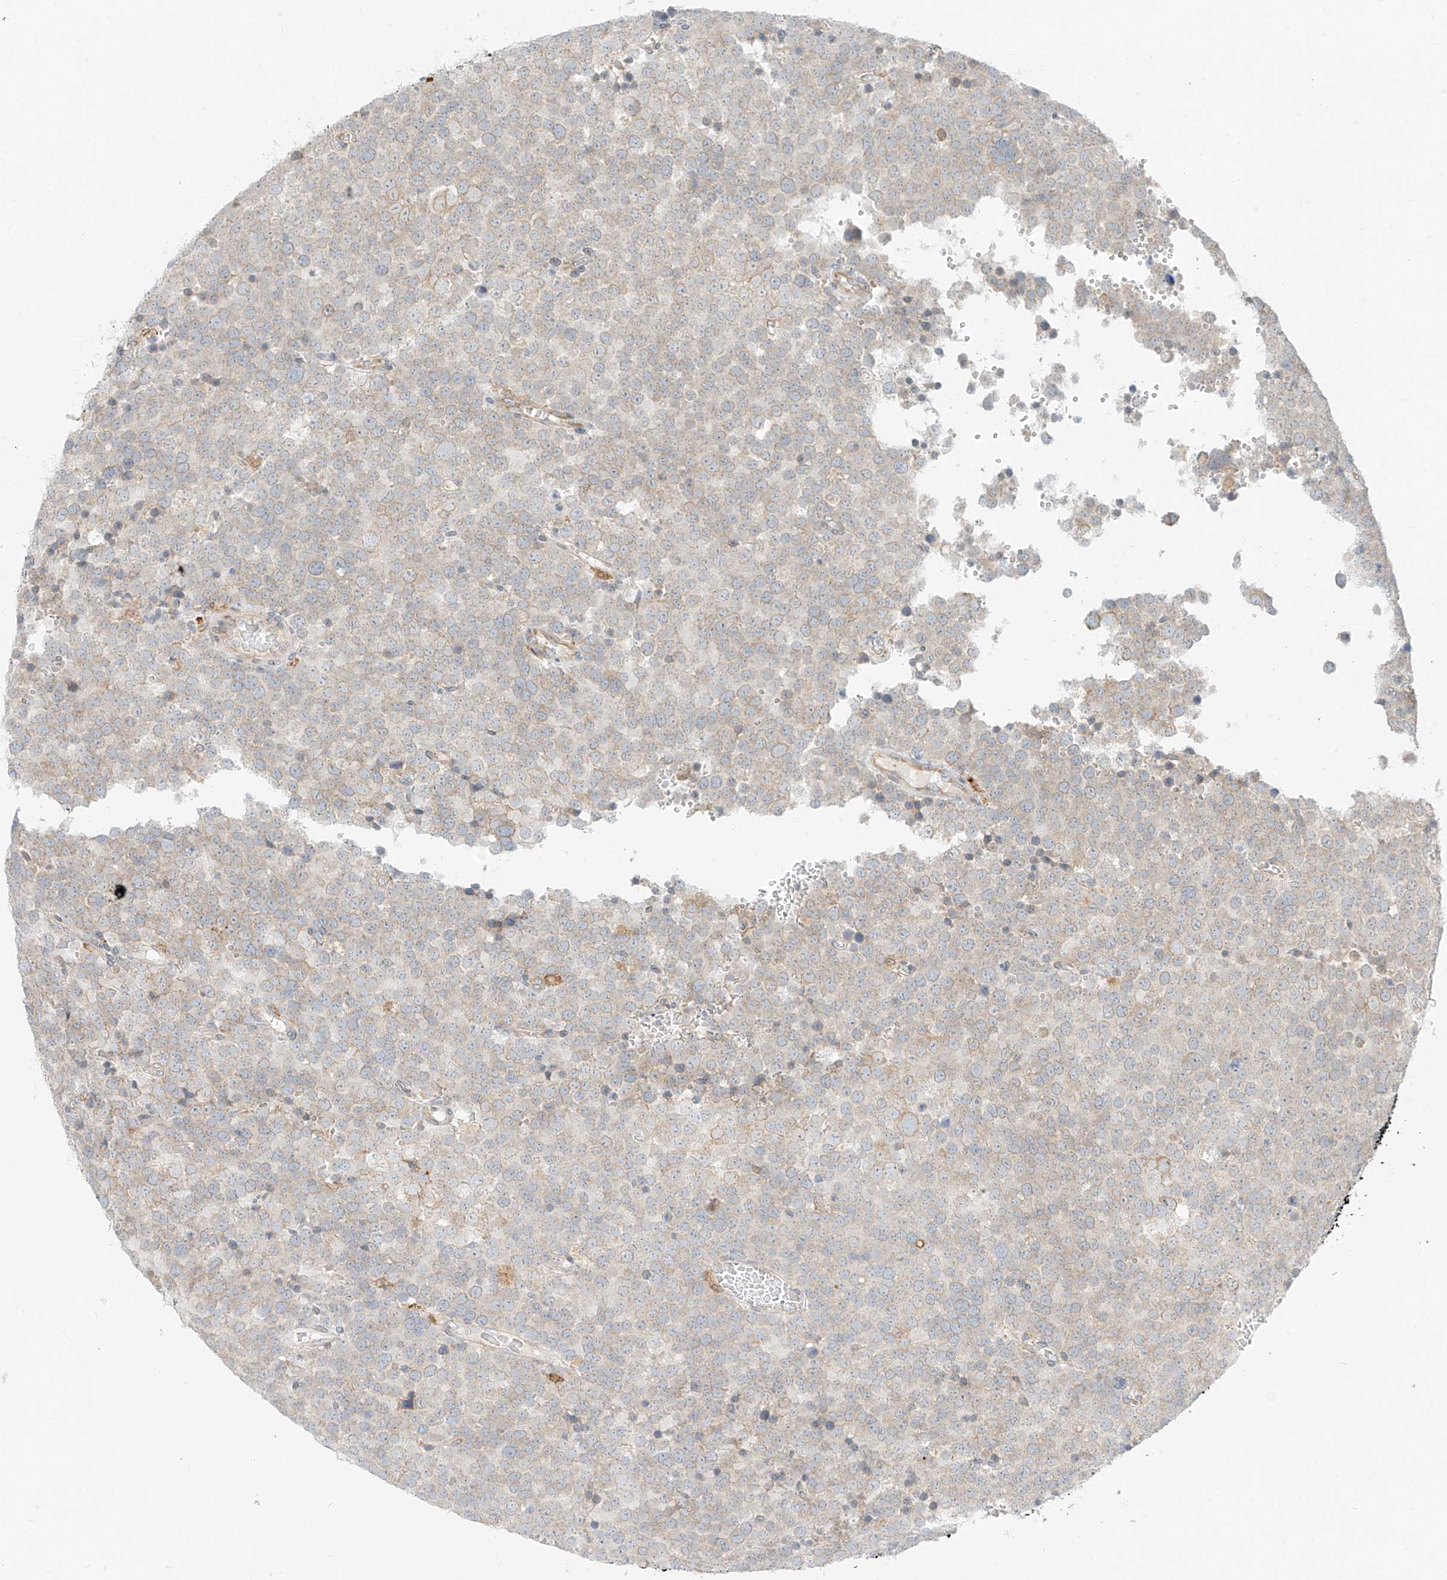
{"staining": {"intensity": "moderate", "quantity": "<25%", "location": "cytoplasmic/membranous"}, "tissue": "testis cancer", "cell_type": "Tumor cells", "image_type": "cancer", "snomed": [{"axis": "morphology", "description": "Seminoma, NOS"}, {"axis": "topography", "description": "Testis"}], "caption": "A high-resolution histopathology image shows immunohistochemistry (IHC) staining of testis seminoma, which demonstrates moderate cytoplasmic/membranous positivity in about <25% of tumor cells.", "gene": "STT3A", "patient": {"sex": "male", "age": 71}}